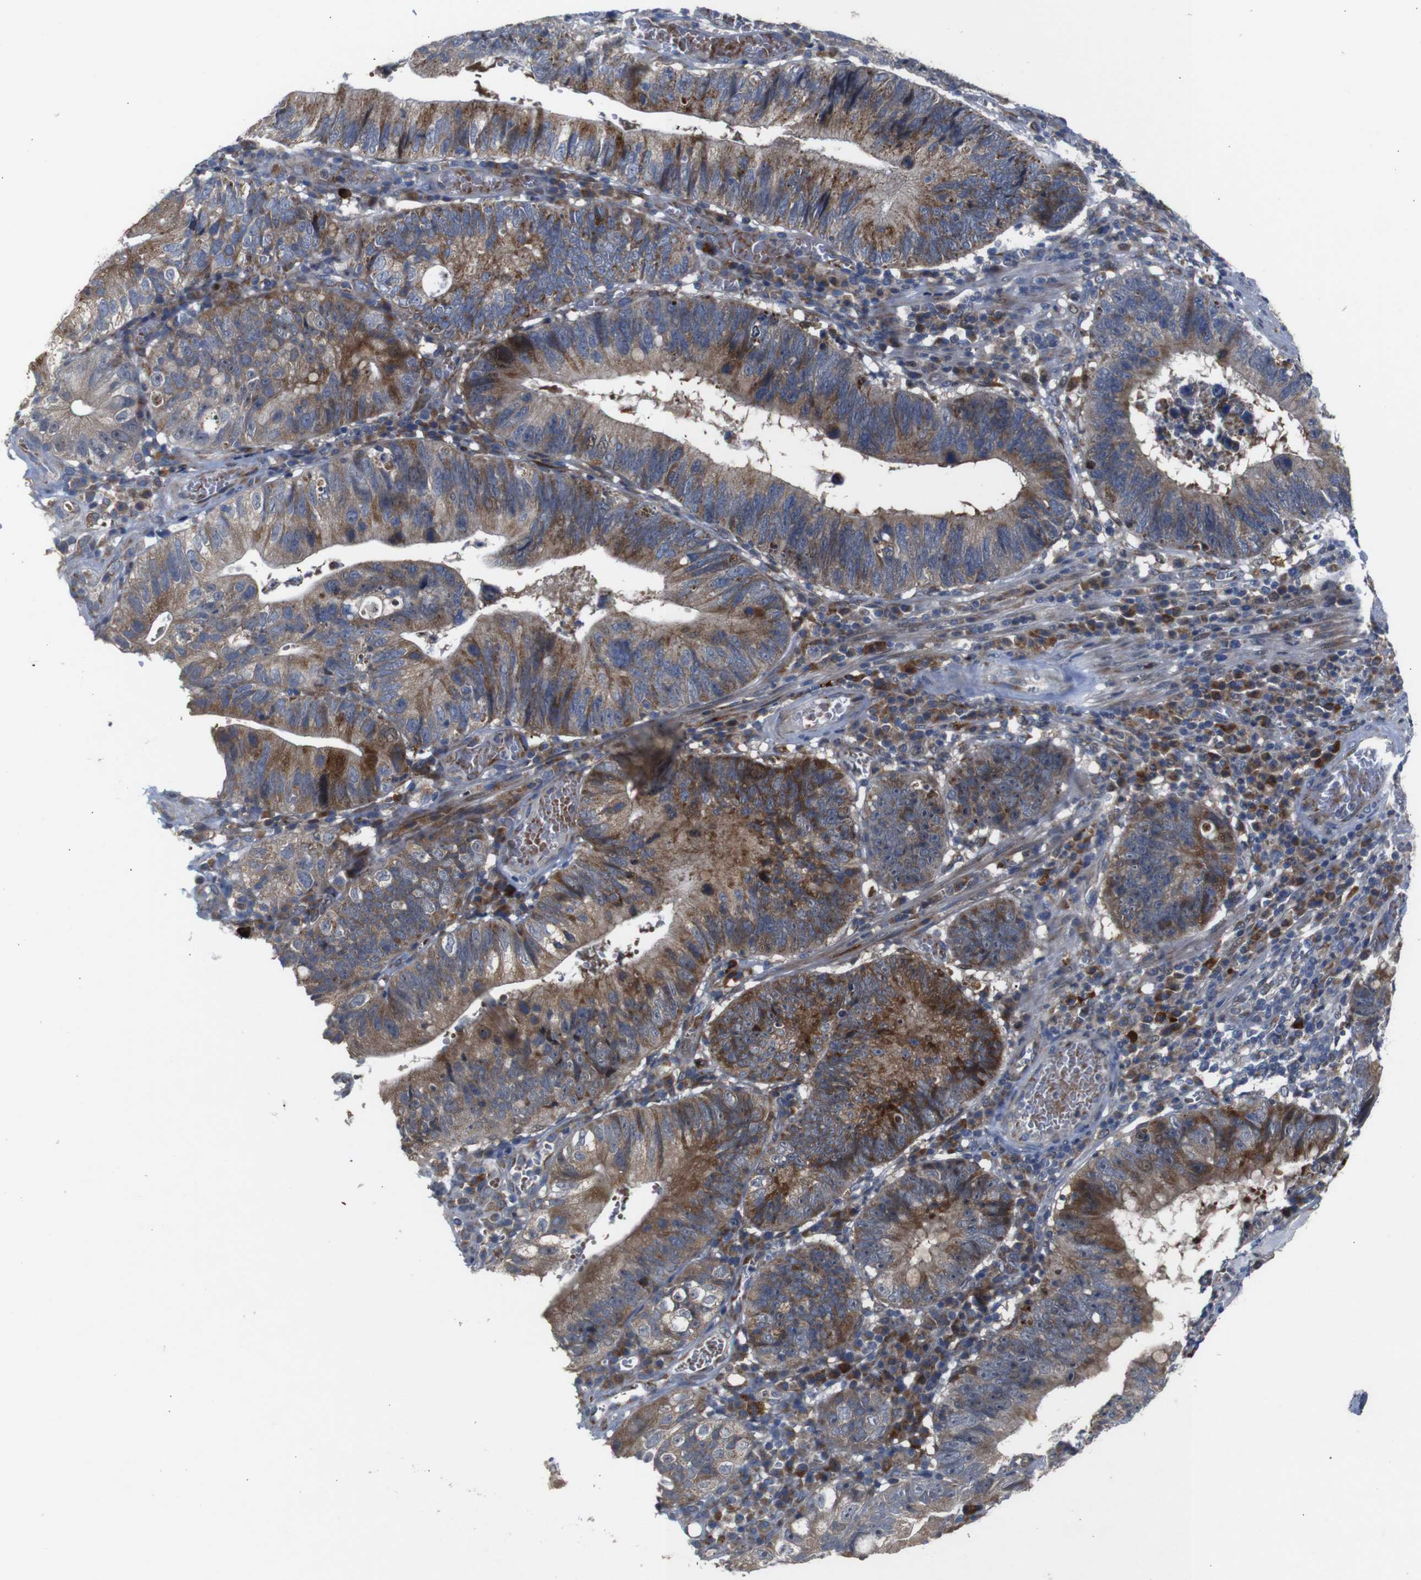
{"staining": {"intensity": "moderate", "quantity": "25%-75%", "location": "cytoplasmic/membranous"}, "tissue": "stomach cancer", "cell_type": "Tumor cells", "image_type": "cancer", "snomed": [{"axis": "morphology", "description": "Adenocarcinoma, NOS"}, {"axis": "topography", "description": "Stomach"}], "caption": "Human adenocarcinoma (stomach) stained for a protein (brown) reveals moderate cytoplasmic/membranous positive positivity in approximately 25%-75% of tumor cells.", "gene": "CHST10", "patient": {"sex": "male", "age": 59}}